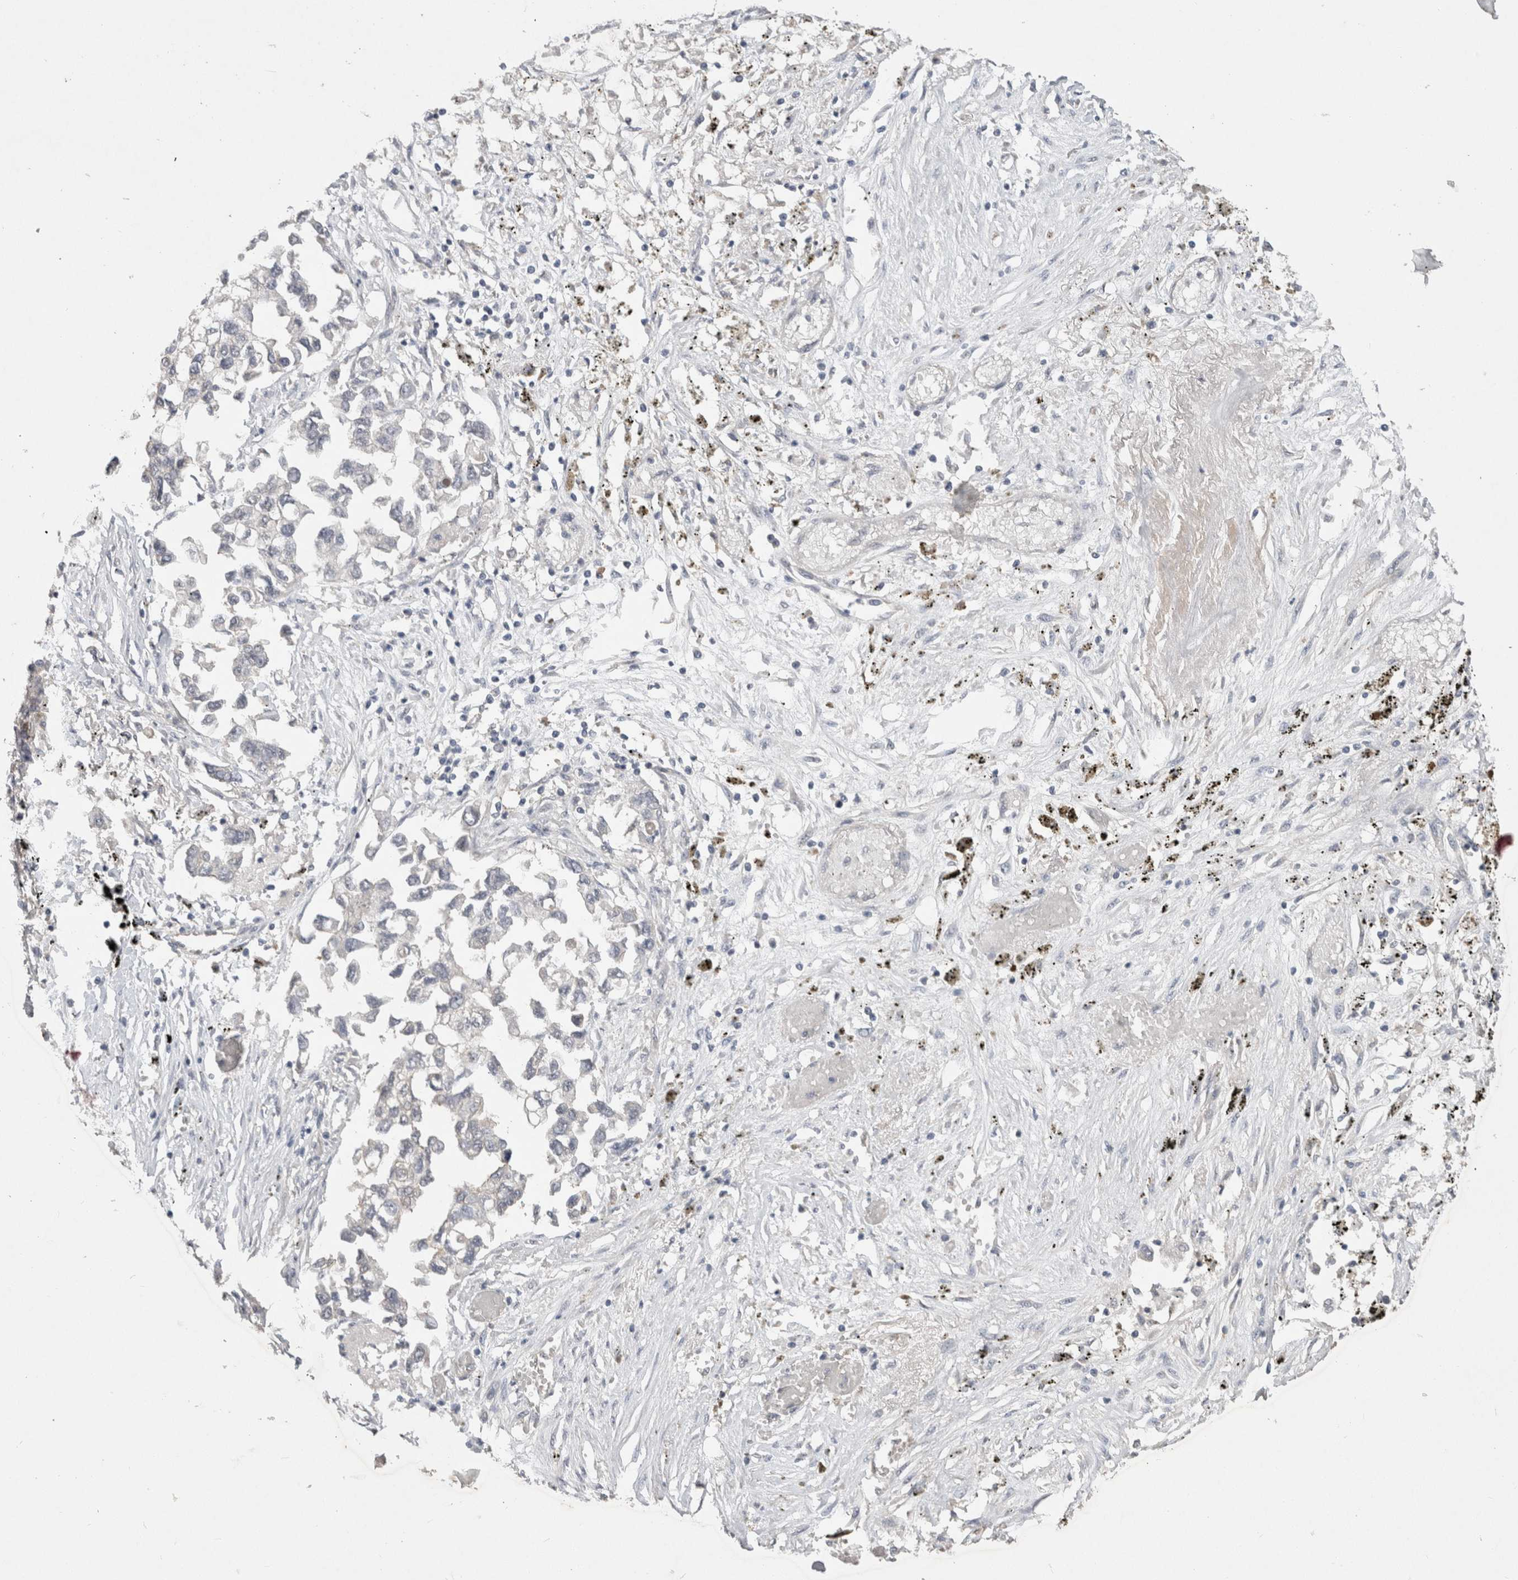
{"staining": {"intensity": "negative", "quantity": "none", "location": "none"}, "tissue": "lung cancer", "cell_type": "Tumor cells", "image_type": "cancer", "snomed": [{"axis": "morphology", "description": "Inflammation, NOS"}, {"axis": "morphology", "description": "Adenocarcinoma, NOS"}, {"axis": "topography", "description": "Lung"}], "caption": "Adenocarcinoma (lung) was stained to show a protein in brown. There is no significant staining in tumor cells.", "gene": "CERS3", "patient": {"sex": "male", "age": 63}}